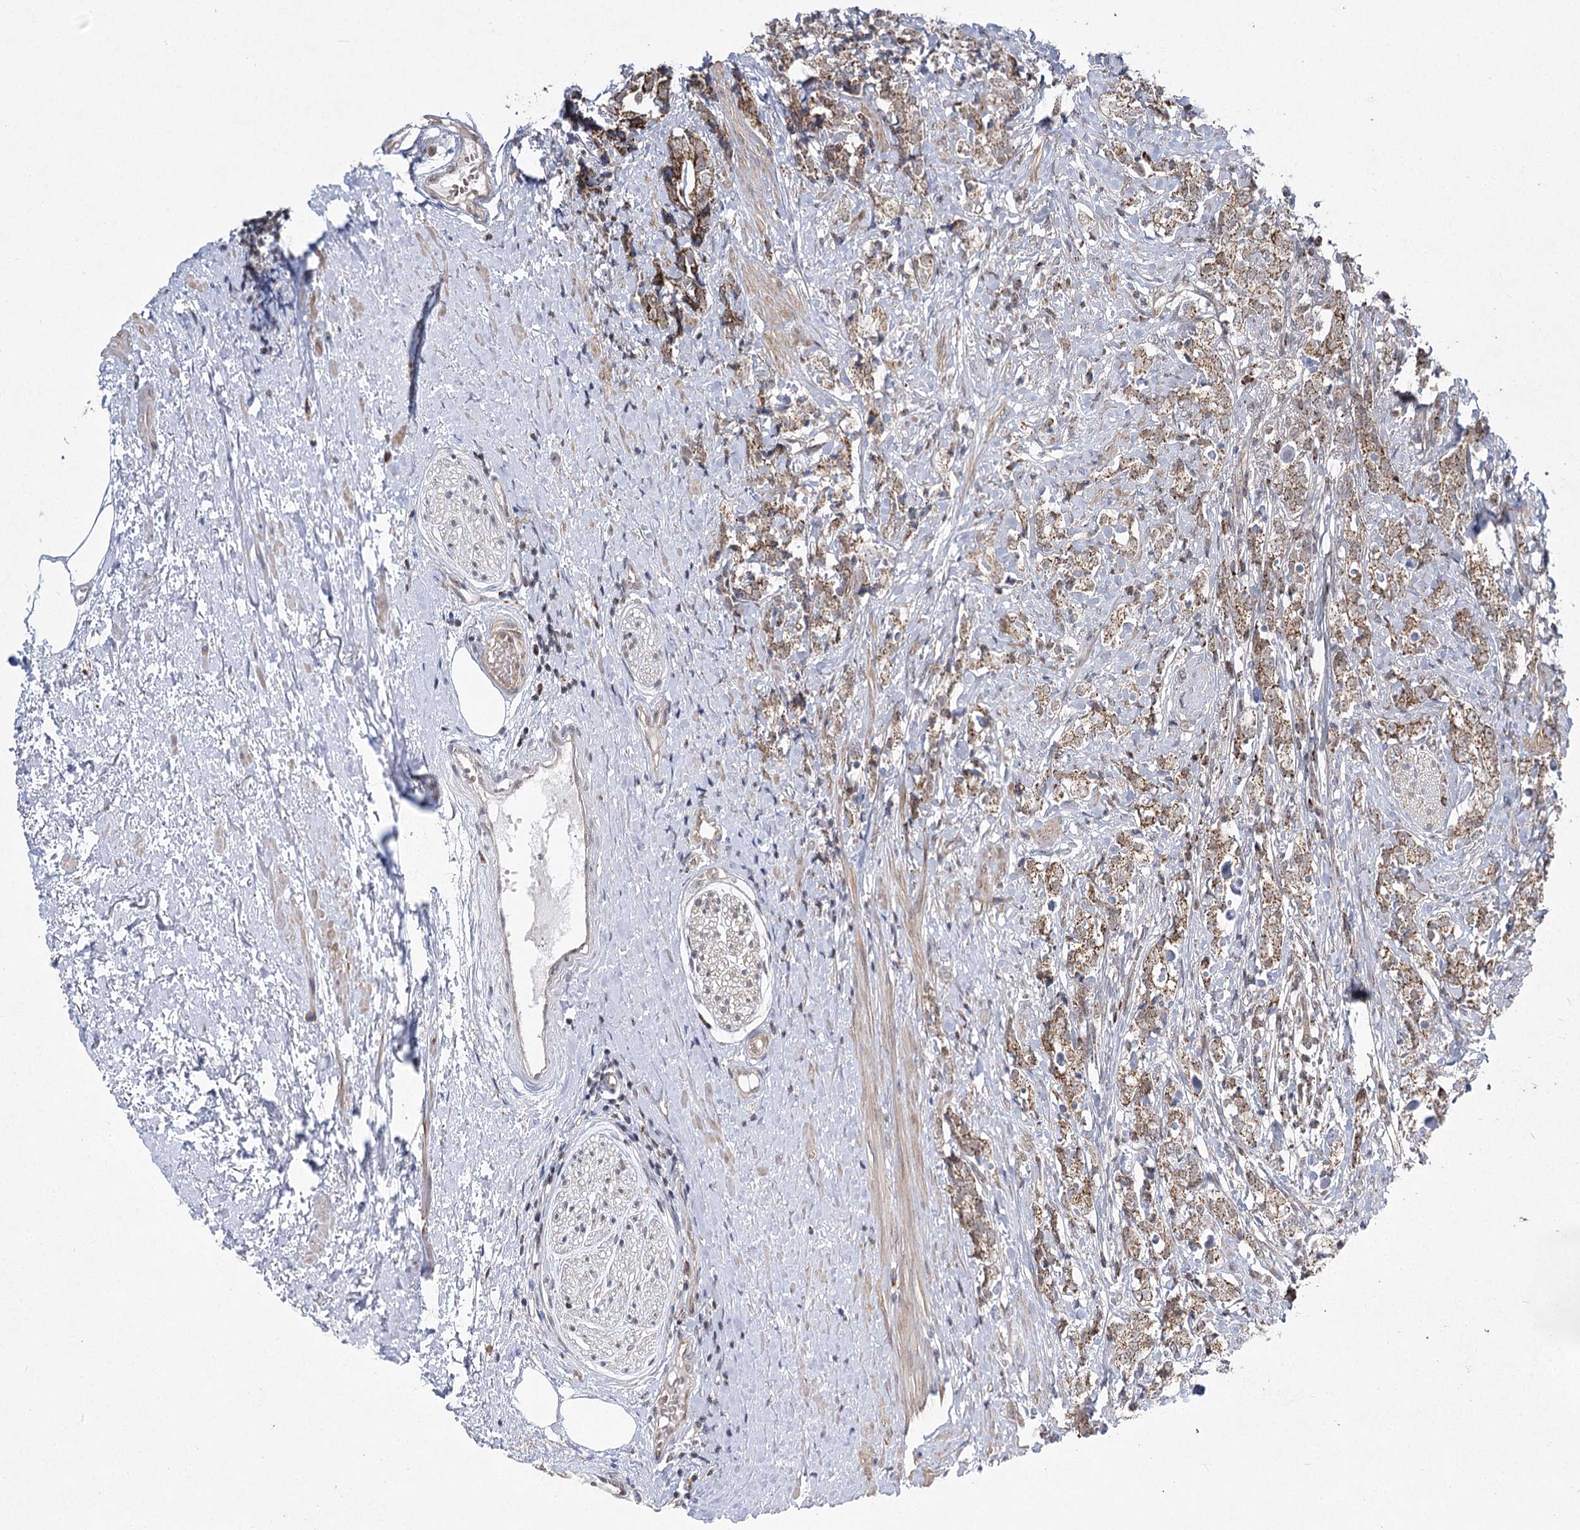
{"staining": {"intensity": "moderate", "quantity": ">75%", "location": "cytoplasmic/membranous"}, "tissue": "prostate cancer", "cell_type": "Tumor cells", "image_type": "cancer", "snomed": [{"axis": "morphology", "description": "Adenocarcinoma, High grade"}, {"axis": "topography", "description": "Prostate"}], "caption": "This micrograph displays prostate cancer stained with IHC to label a protein in brown. The cytoplasmic/membranous of tumor cells show moderate positivity for the protein. Nuclei are counter-stained blue.", "gene": "SLC4A1AP", "patient": {"sex": "male", "age": 69}}